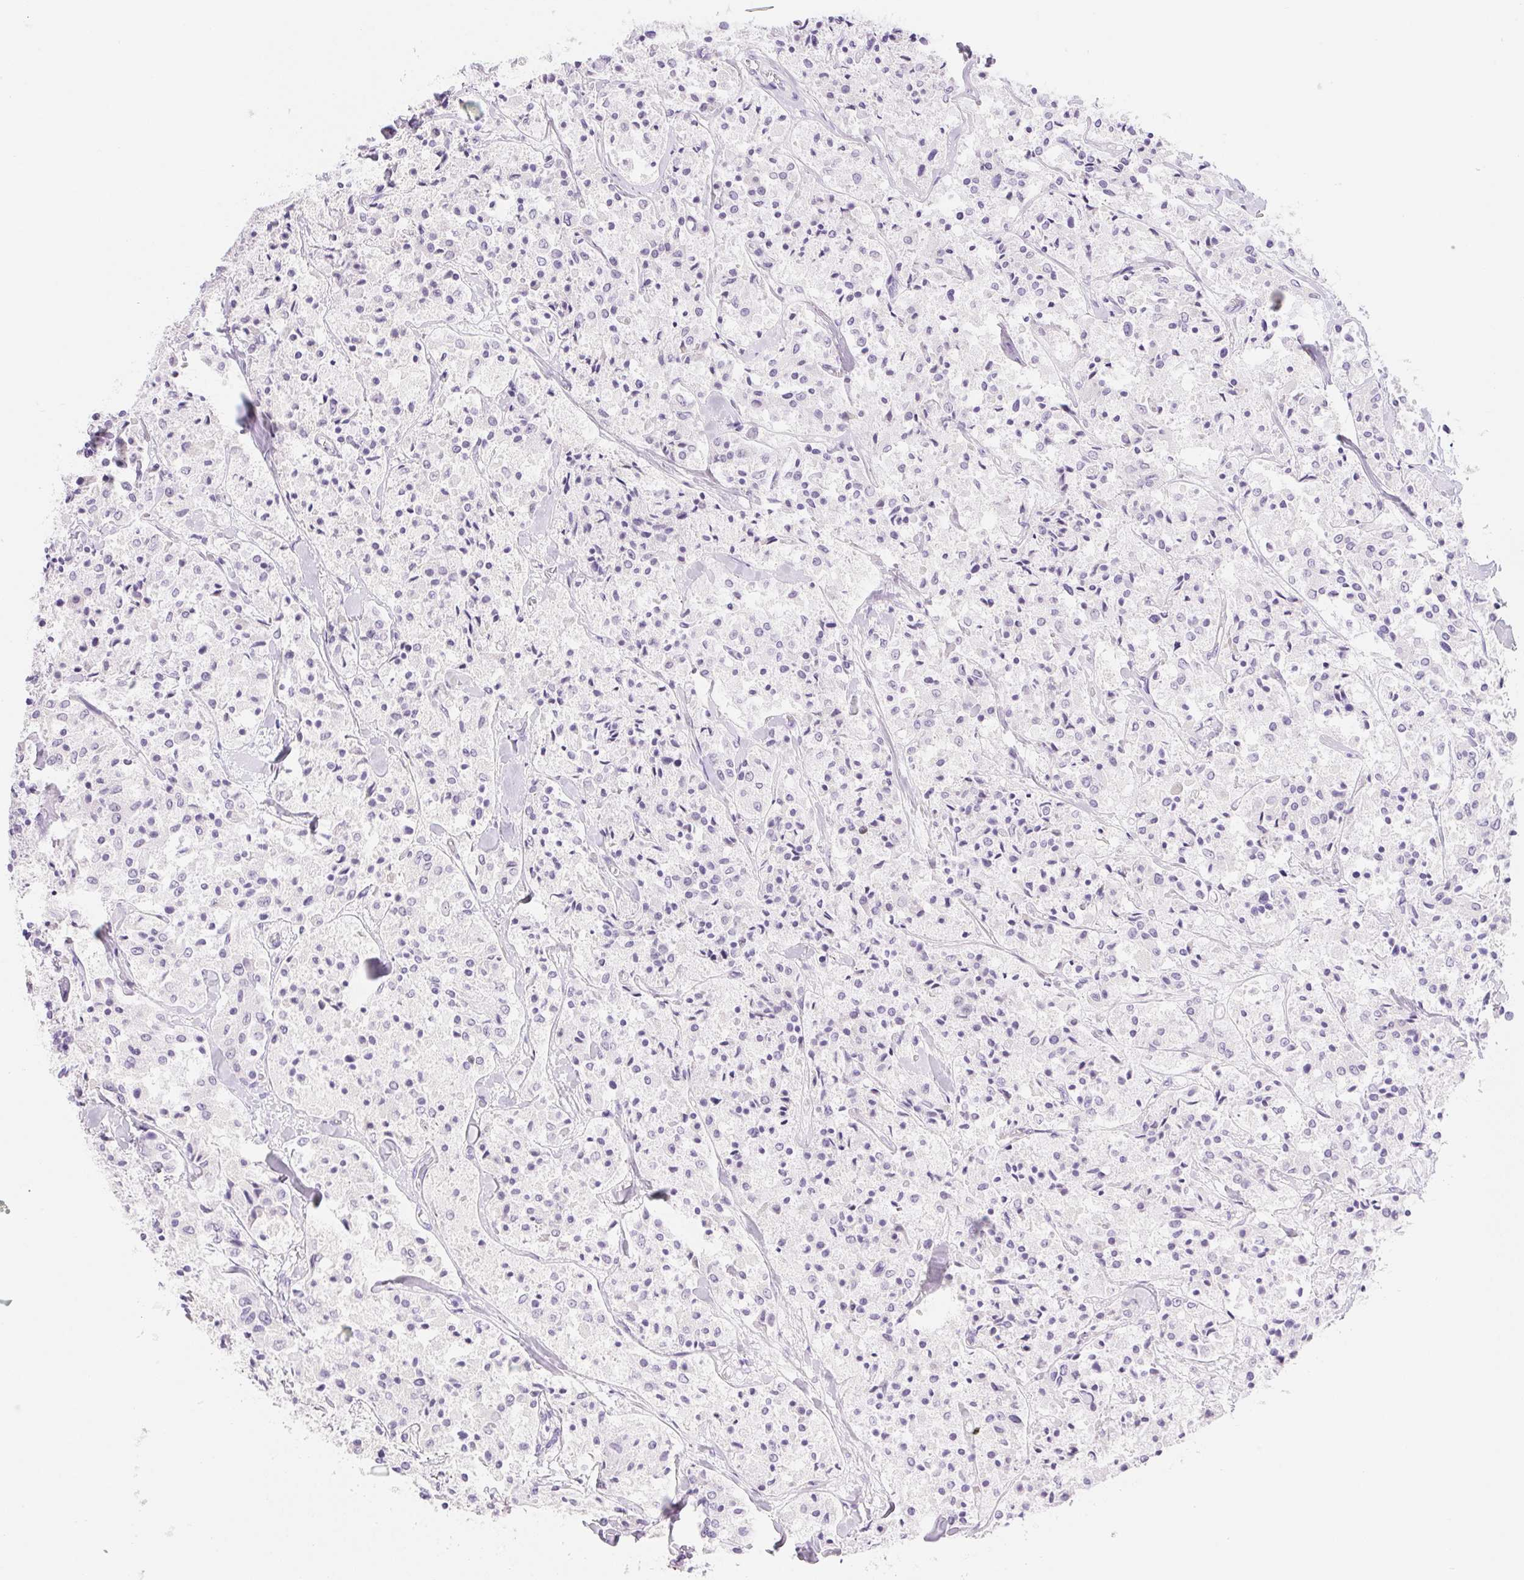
{"staining": {"intensity": "negative", "quantity": "none", "location": "none"}, "tissue": "carcinoid", "cell_type": "Tumor cells", "image_type": "cancer", "snomed": [{"axis": "morphology", "description": "Carcinoid, malignant, NOS"}, {"axis": "topography", "description": "Lung"}], "caption": "DAB immunohistochemical staining of carcinoid demonstrates no significant staining in tumor cells.", "gene": "ASGR2", "patient": {"sex": "male", "age": 71}}